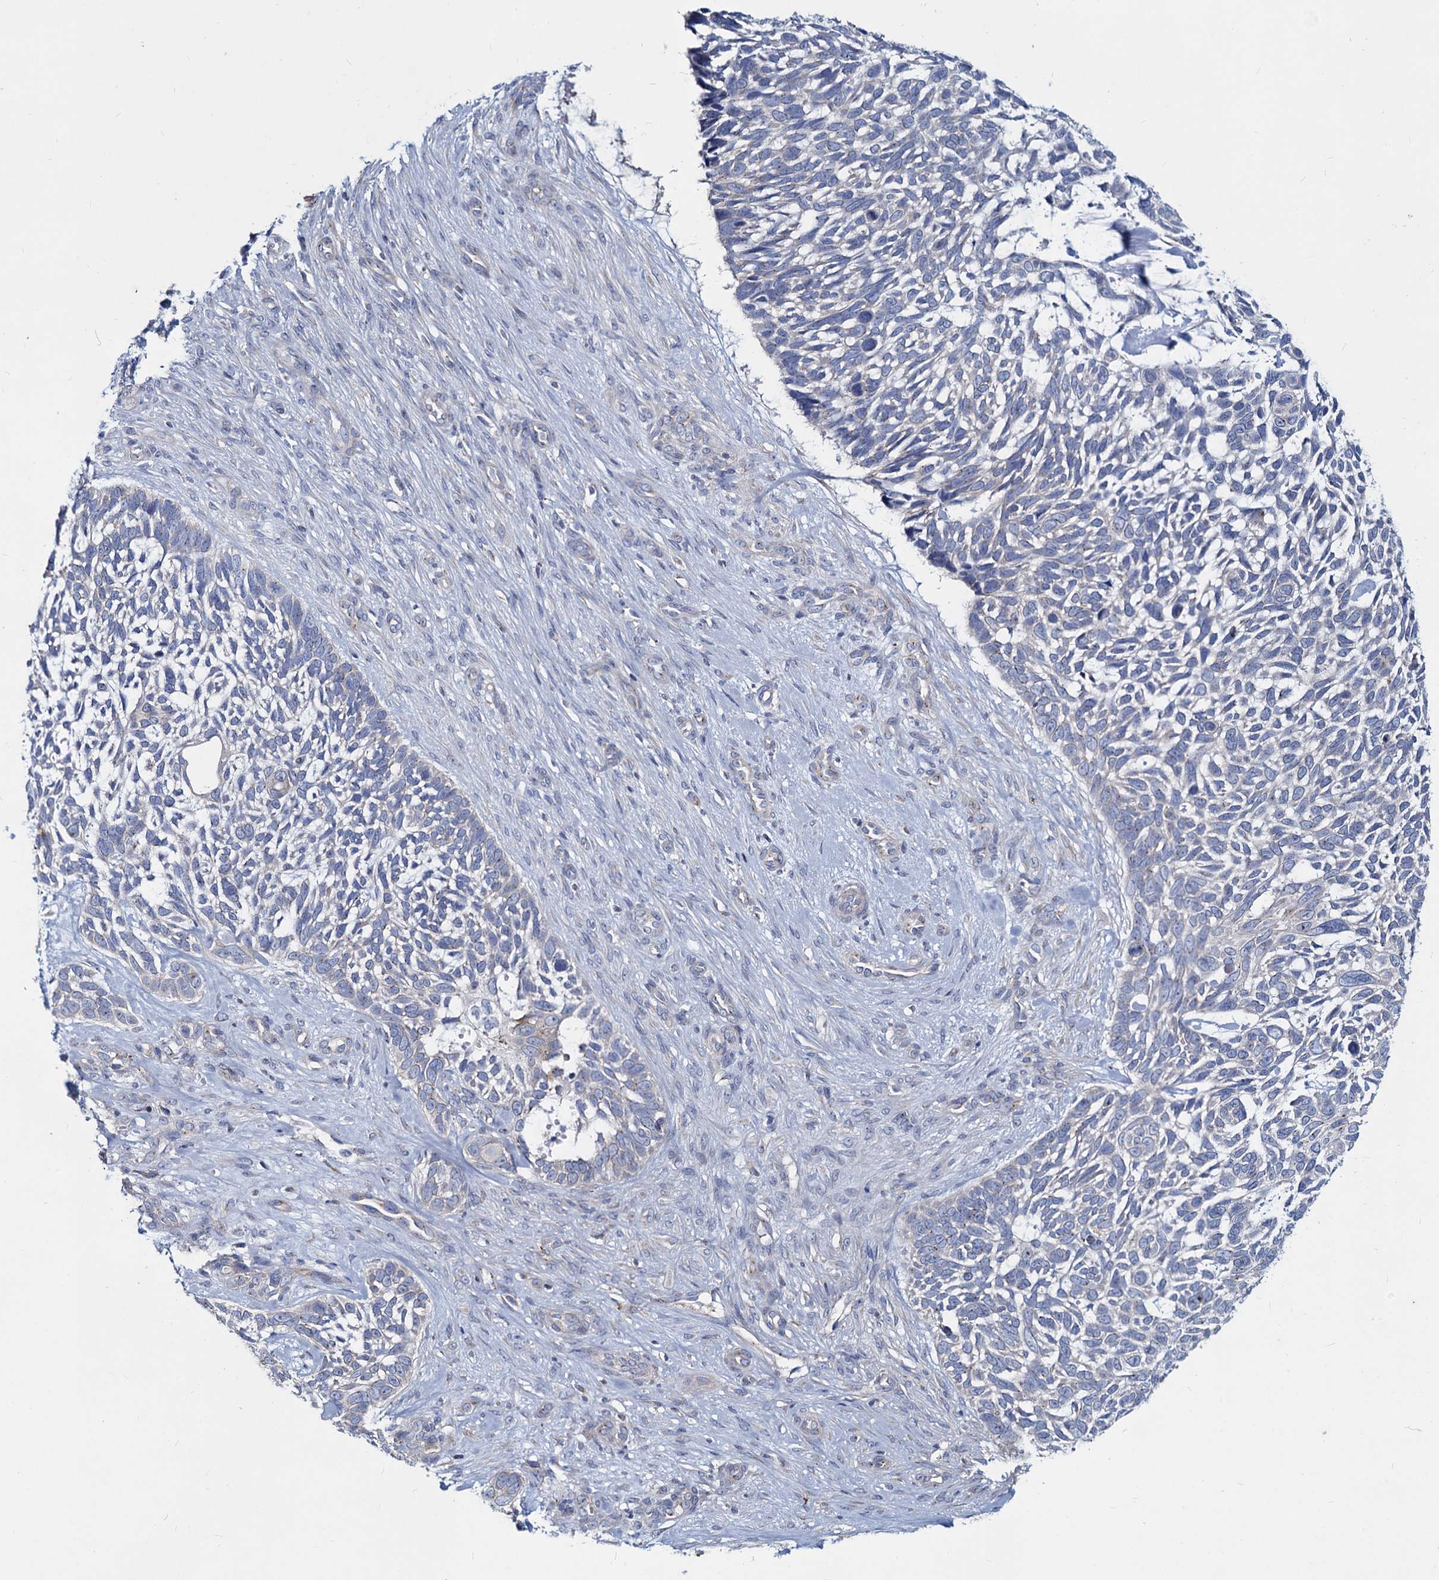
{"staining": {"intensity": "negative", "quantity": "none", "location": "none"}, "tissue": "skin cancer", "cell_type": "Tumor cells", "image_type": "cancer", "snomed": [{"axis": "morphology", "description": "Basal cell carcinoma"}, {"axis": "topography", "description": "Skin"}], "caption": "Immunohistochemistry of human skin cancer exhibits no expression in tumor cells. (DAB immunohistochemistry (IHC) visualized using brightfield microscopy, high magnification).", "gene": "AGBL4", "patient": {"sex": "male", "age": 88}}